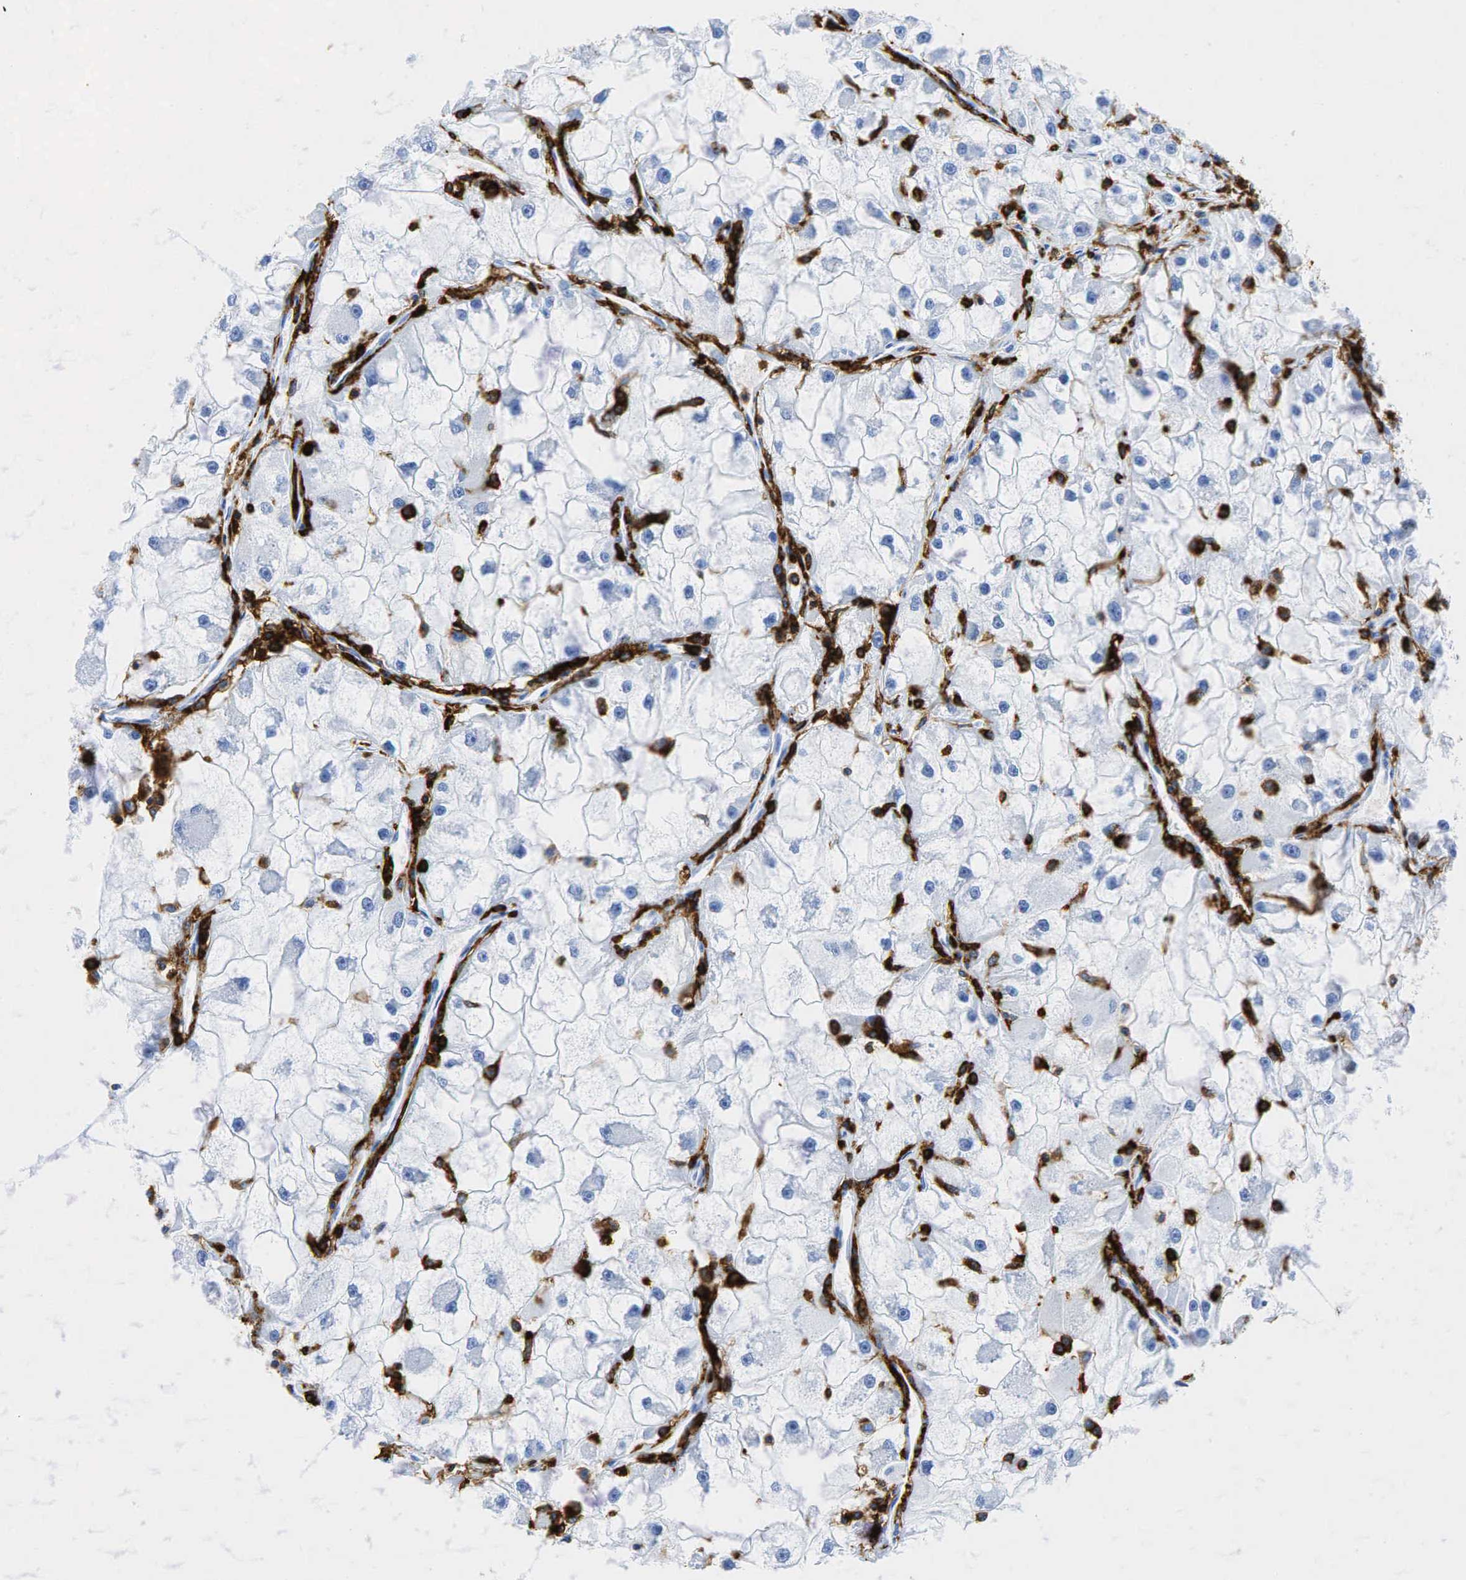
{"staining": {"intensity": "negative", "quantity": "none", "location": "none"}, "tissue": "renal cancer", "cell_type": "Tumor cells", "image_type": "cancer", "snomed": [{"axis": "morphology", "description": "Adenocarcinoma, NOS"}, {"axis": "topography", "description": "Kidney"}], "caption": "Tumor cells are negative for protein expression in human renal adenocarcinoma.", "gene": "PTPRC", "patient": {"sex": "female", "age": 73}}